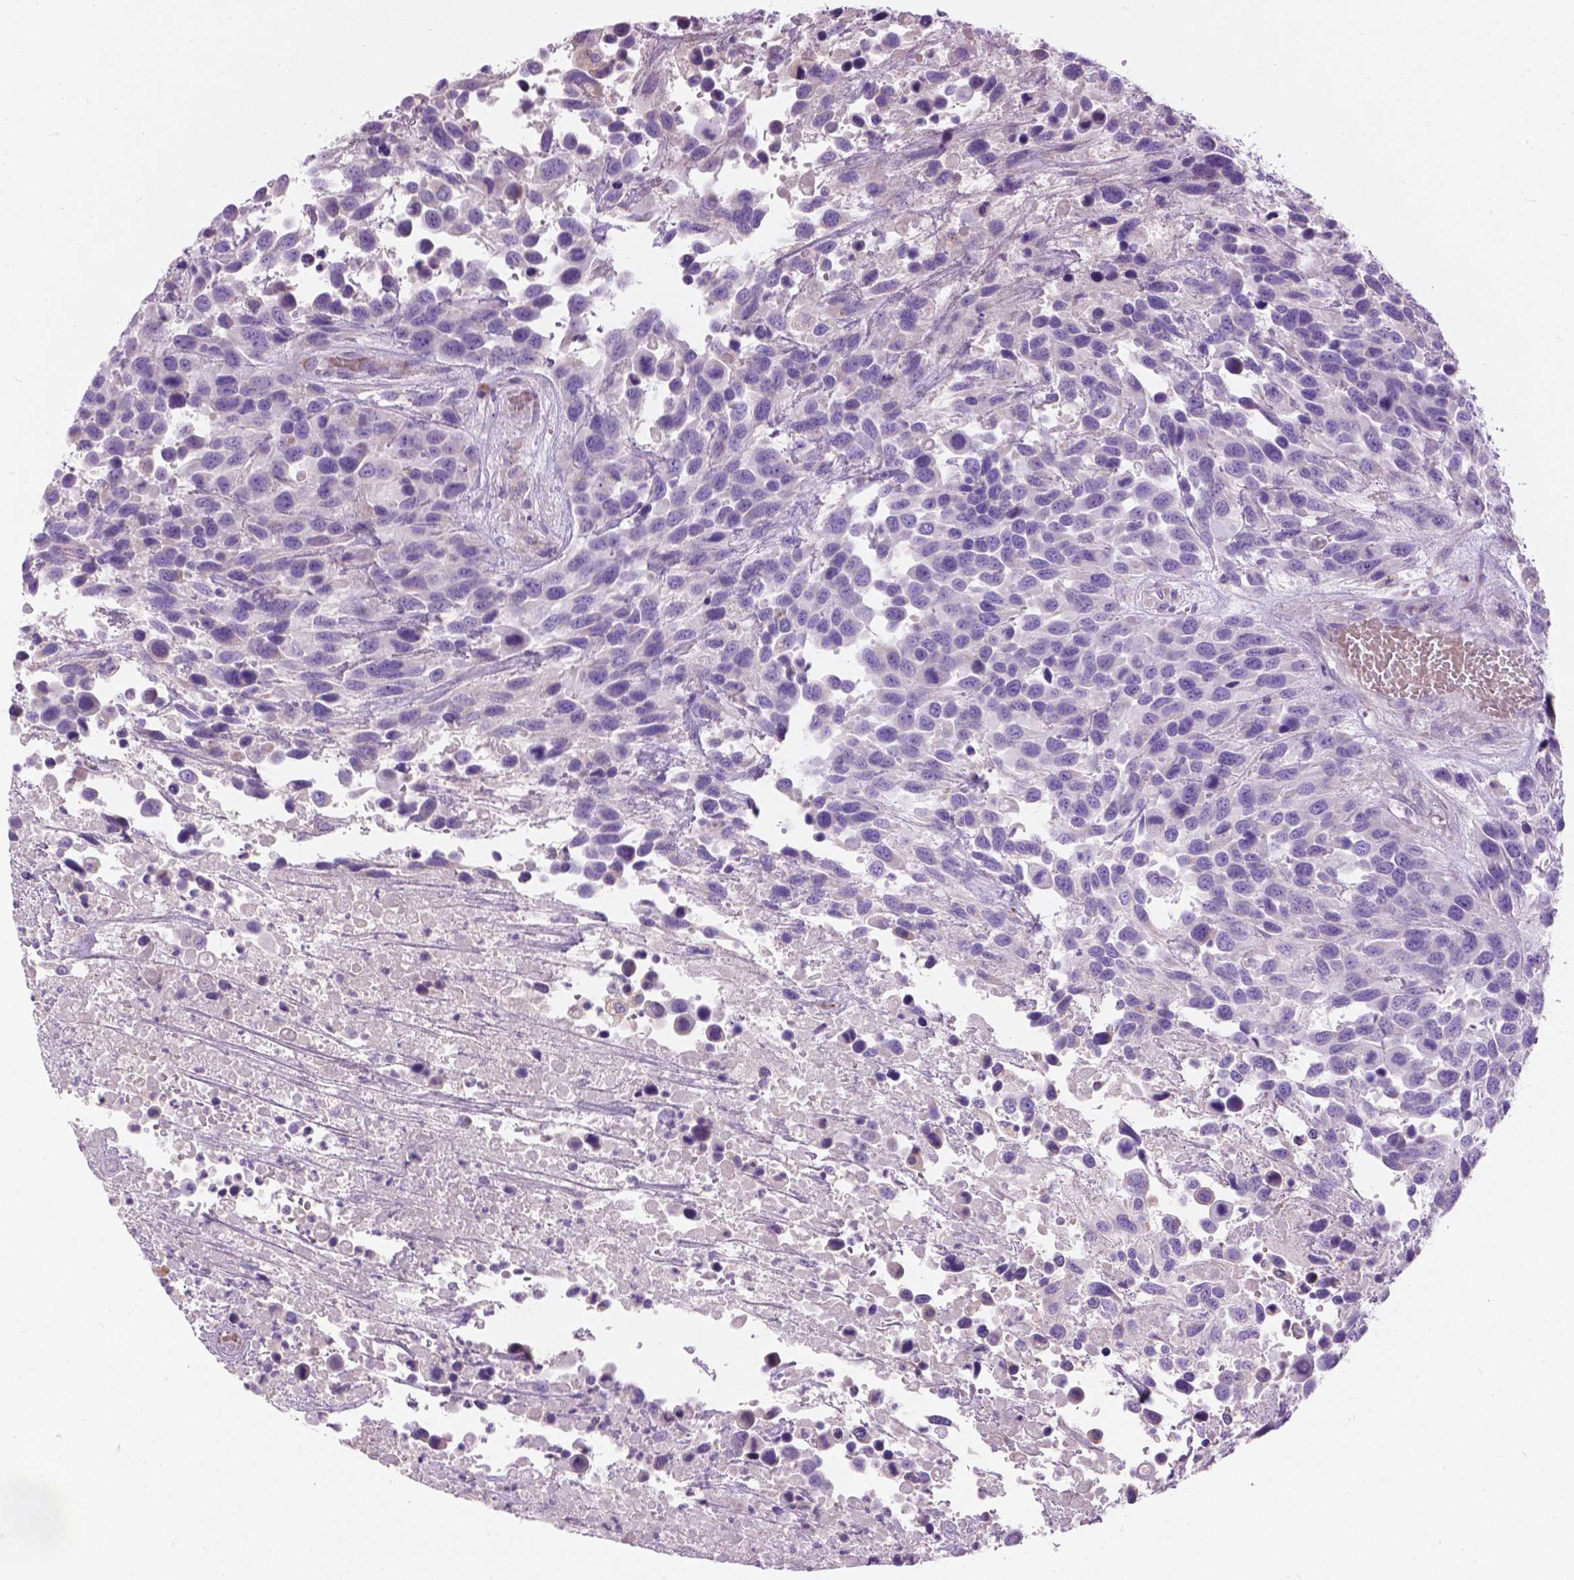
{"staining": {"intensity": "negative", "quantity": "none", "location": "none"}, "tissue": "urothelial cancer", "cell_type": "Tumor cells", "image_type": "cancer", "snomed": [{"axis": "morphology", "description": "Urothelial carcinoma, High grade"}, {"axis": "topography", "description": "Urinary bladder"}], "caption": "Urothelial carcinoma (high-grade) stained for a protein using IHC reveals no expression tumor cells.", "gene": "NOXO1", "patient": {"sex": "female", "age": 70}}